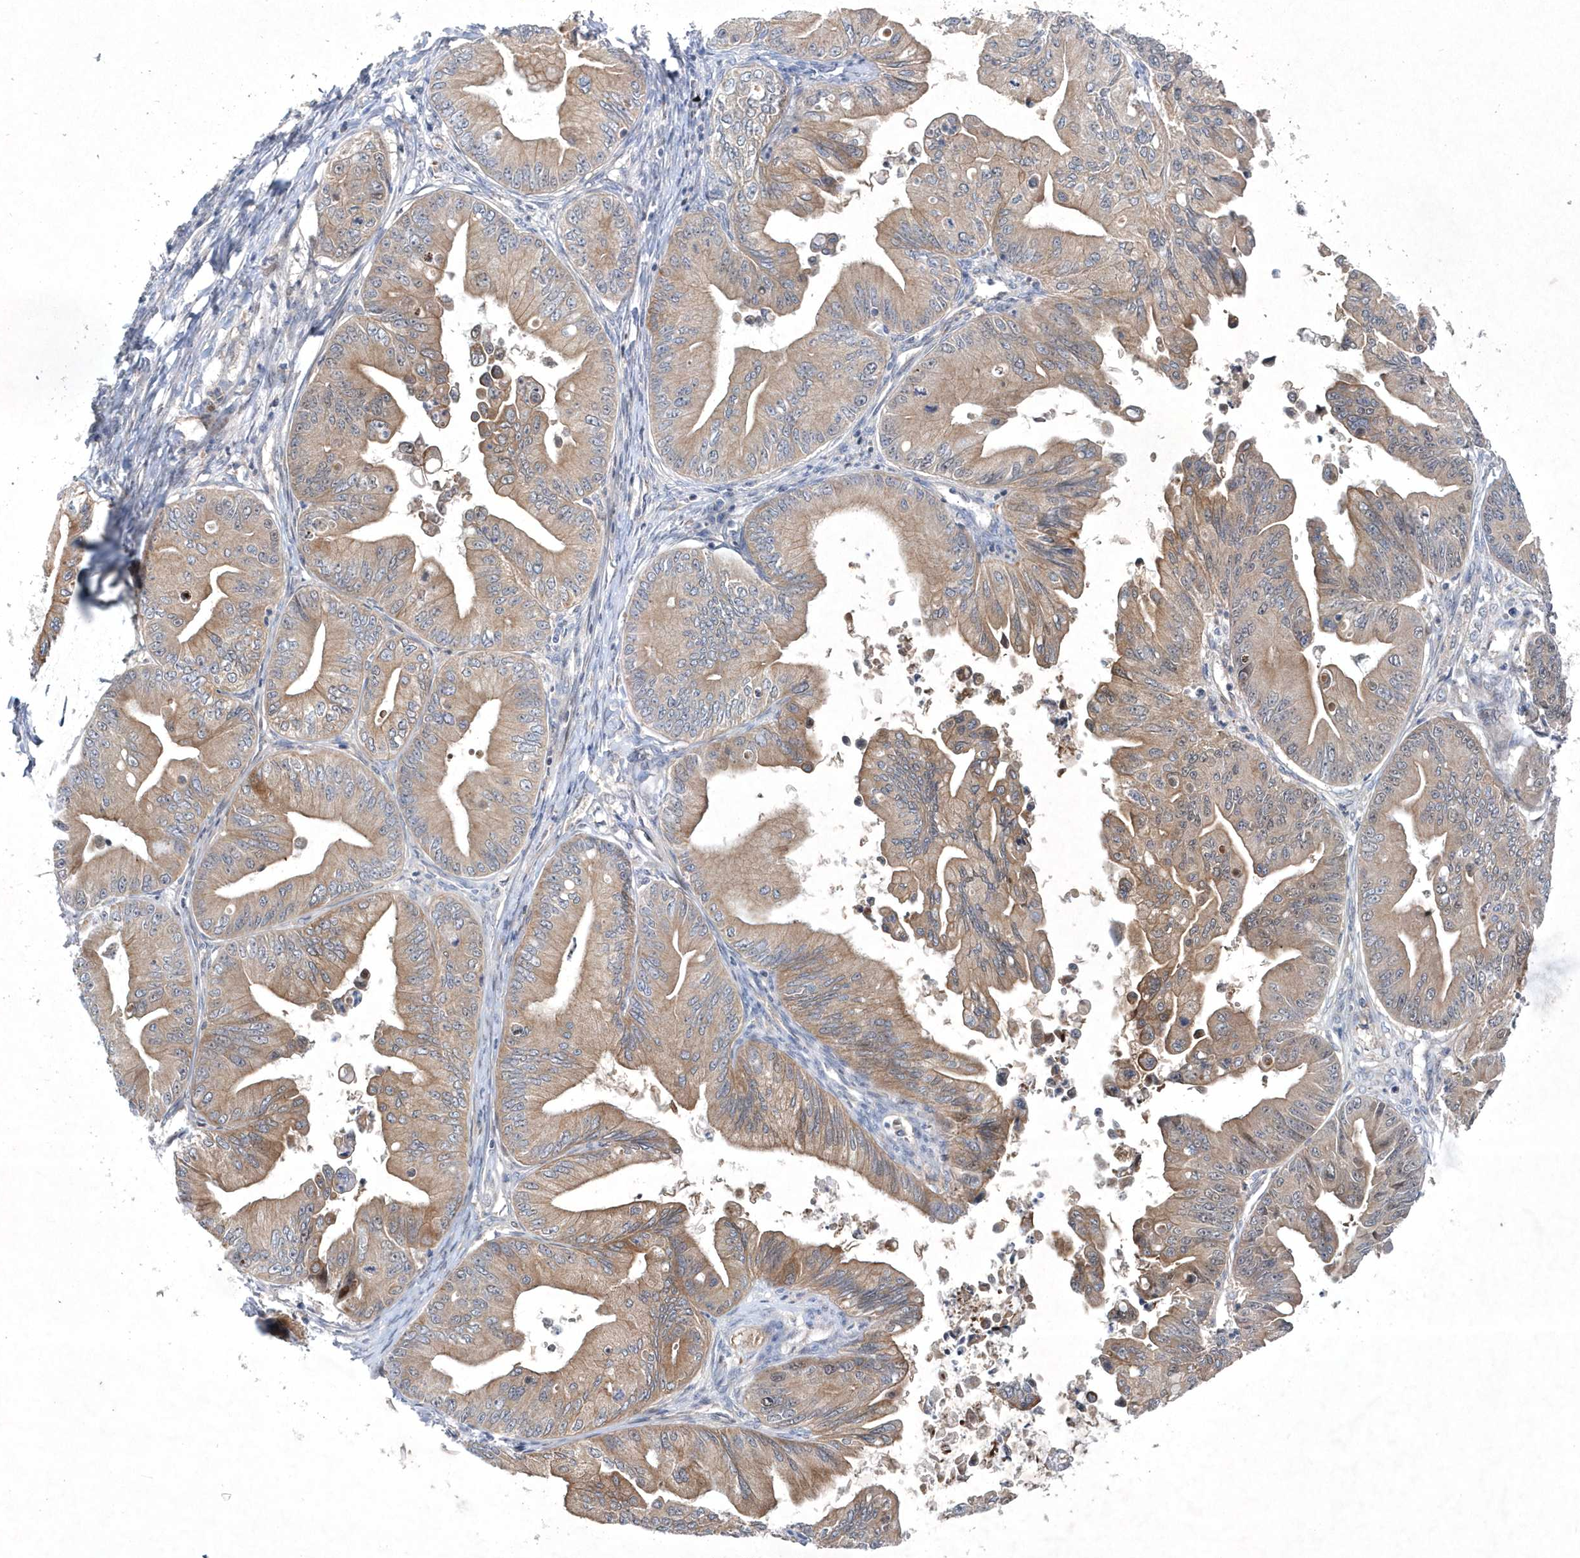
{"staining": {"intensity": "strong", "quantity": "25%-75%", "location": "cytoplasmic/membranous"}, "tissue": "ovarian cancer", "cell_type": "Tumor cells", "image_type": "cancer", "snomed": [{"axis": "morphology", "description": "Cystadenocarcinoma, mucinous, NOS"}, {"axis": "topography", "description": "Ovary"}], "caption": "Human ovarian cancer stained for a protein (brown) exhibits strong cytoplasmic/membranous positive expression in approximately 25%-75% of tumor cells.", "gene": "DSPP", "patient": {"sex": "female", "age": 71}}